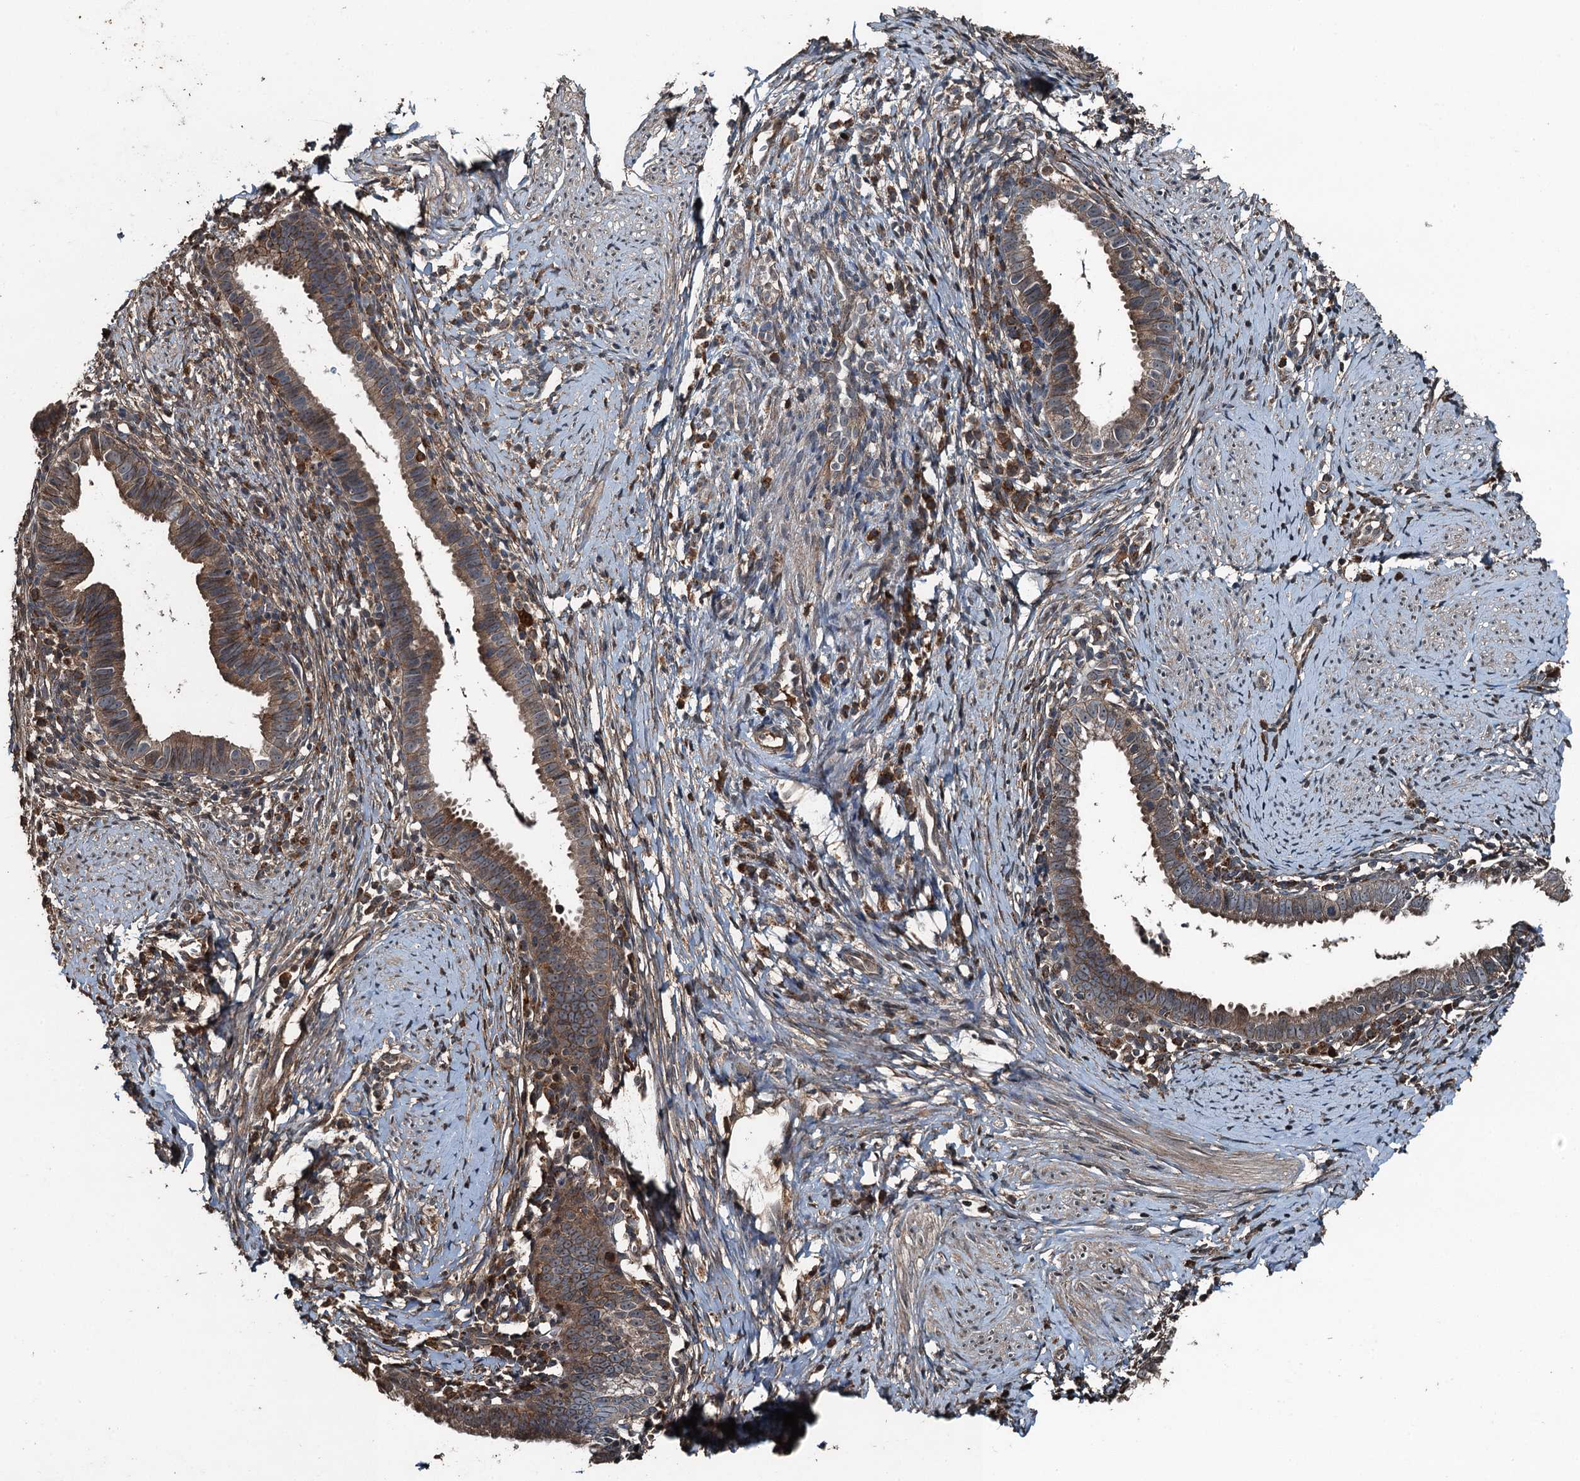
{"staining": {"intensity": "moderate", "quantity": ">75%", "location": "cytoplasmic/membranous"}, "tissue": "cervical cancer", "cell_type": "Tumor cells", "image_type": "cancer", "snomed": [{"axis": "morphology", "description": "Adenocarcinoma, NOS"}, {"axis": "topography", "description": "Cervix"}], "caption": "The histopathology image exhibits a brown stain indicating the presence of a protein in the cytoplasmic/membranous of tumor cells in cervical cancer.", "gene": "TCTN1", "patient": {"sex": "female", "age": 36}}